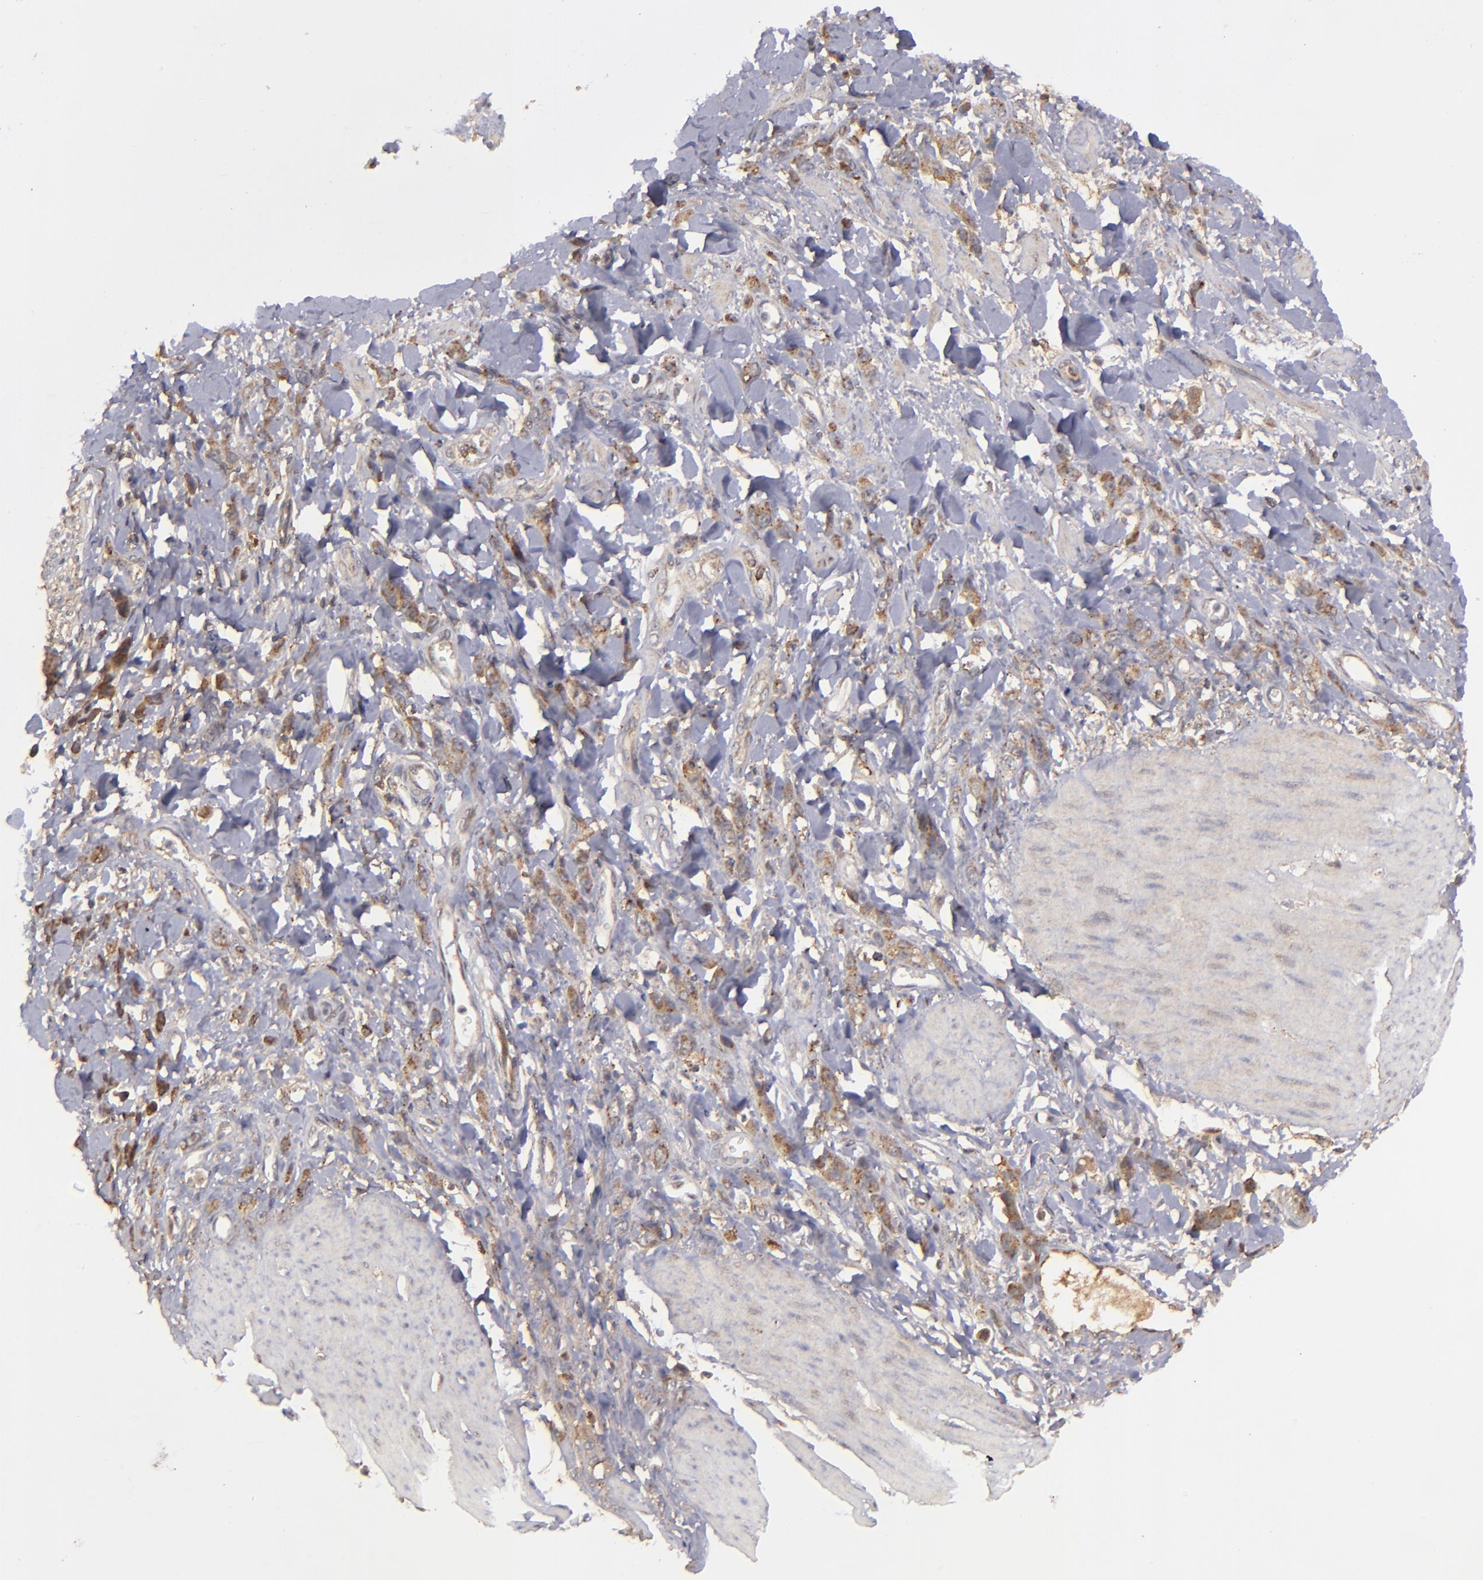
{"staining": {"intensity": "moderate", "quantity": ">75%", "location": "cytoplasmic/membranous"}, "tissue": "stomach cancer", "cell_type": "Tumor cells", "image_type": "cancer", "snomed": [{"axis": "morphology", "description": "Normal tissue, NOS"}, {"axis": "morphology", "description": "Adenocarcinoma, NOS"}, {"axis": "topography", "description": "Stomach"}], "caption": "Stomach cancer (adenocarcinoma) stained for a protein demonstrates moderate cytoplasmic/membranous positivity in tumor cells.", "gene": "ZFYVE1", "patient": {"sex": "male", "age": 82}}